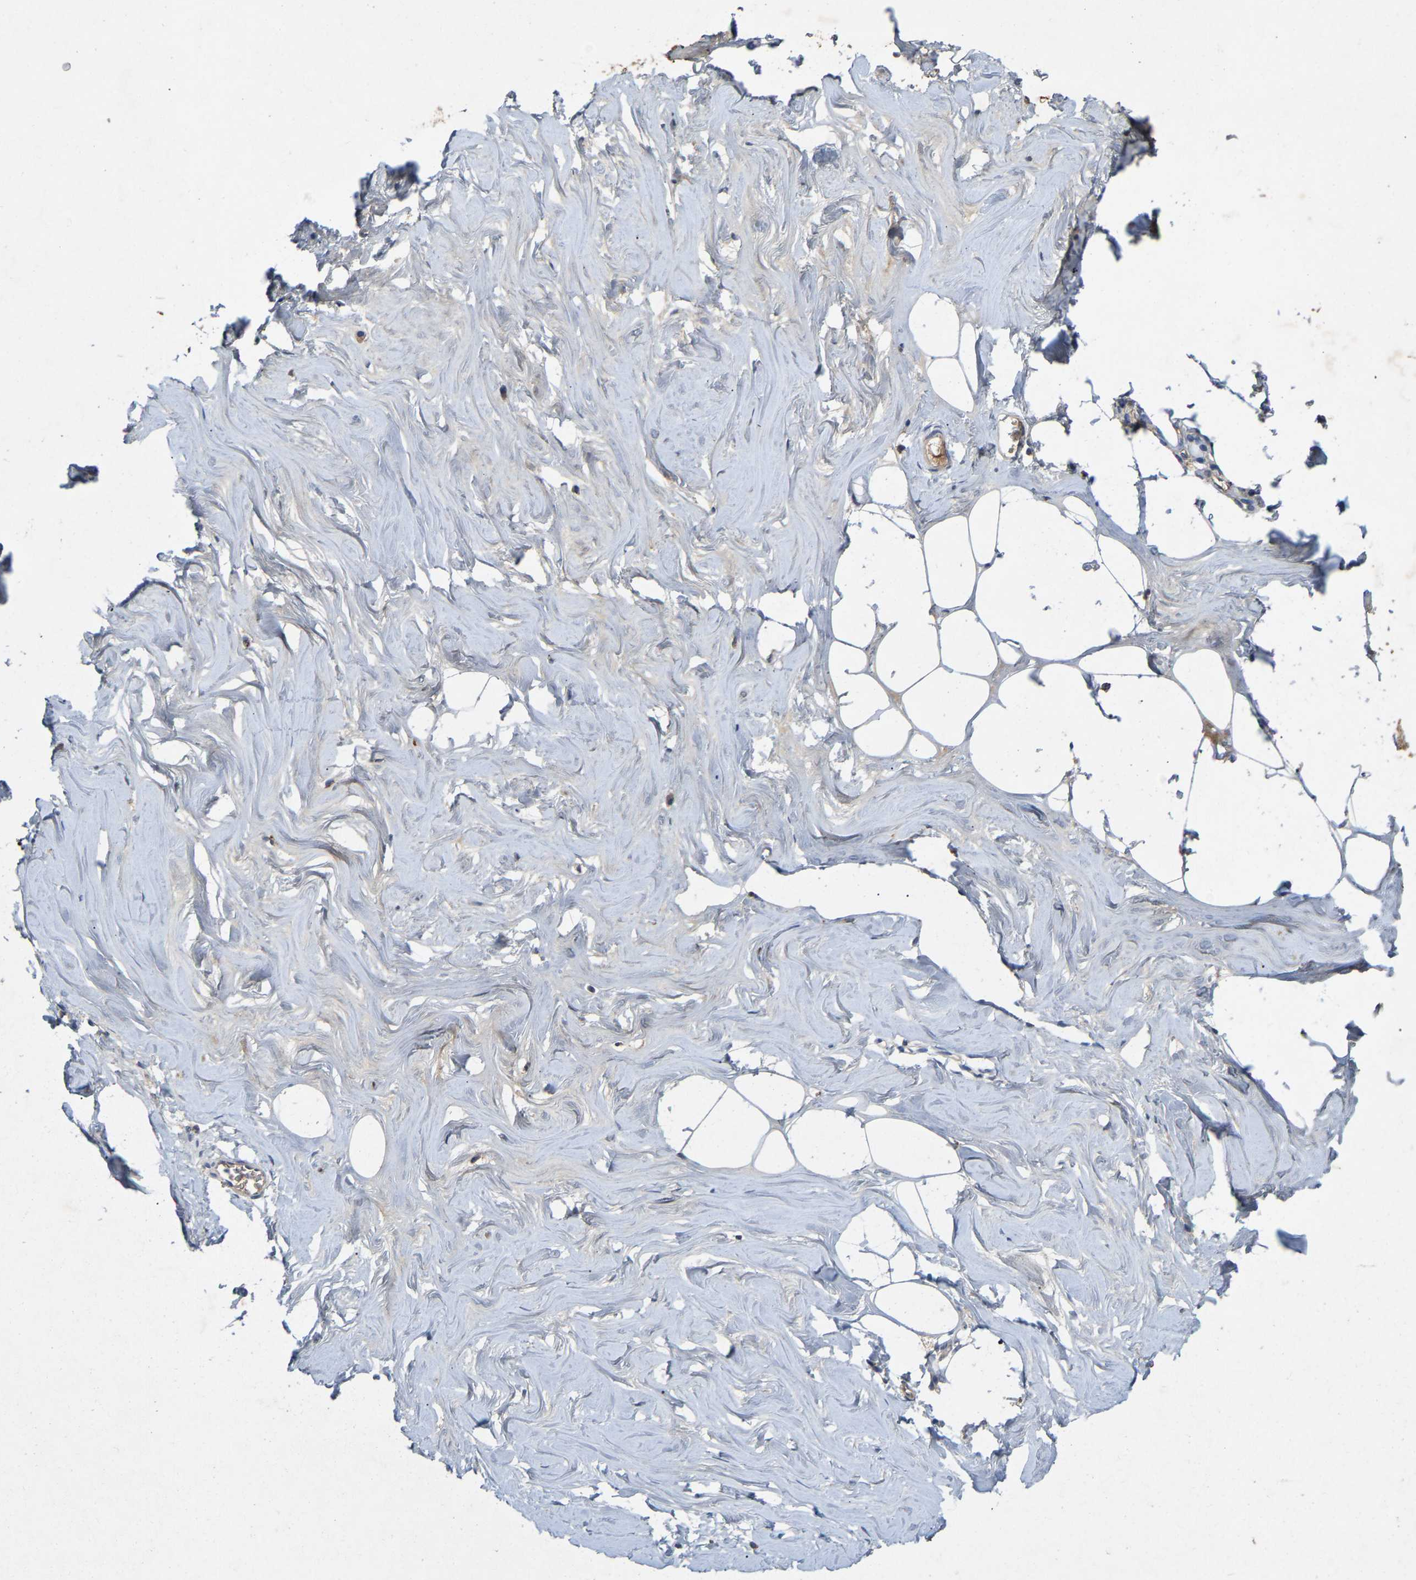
{"staining": {"intensity": "weak", "quantity": ">75%", "location": "cytoplasmic/membranous"}, "tissue": "adipose tissue", "cell_type": "Adipocytes", "image_type": "normal", "snomed": [{"axis": "morphology", "description": "Normal tissue, NOS"}, {"axis": "morphology", "description": "Fibrosis, NOS"}, {"axis": "topography", "description": "Breast"}, {"axis": "topography", "description": "Adipose tissue"}], "caption": "This is an image of immunohistochemistry (IHC) staining of normal adipose tissue, which shows weak staining in the cytoplasmic/membranous of adipocytes.", "gene": "LPAR2", "patient": {"sex": "female", "age": 39}}